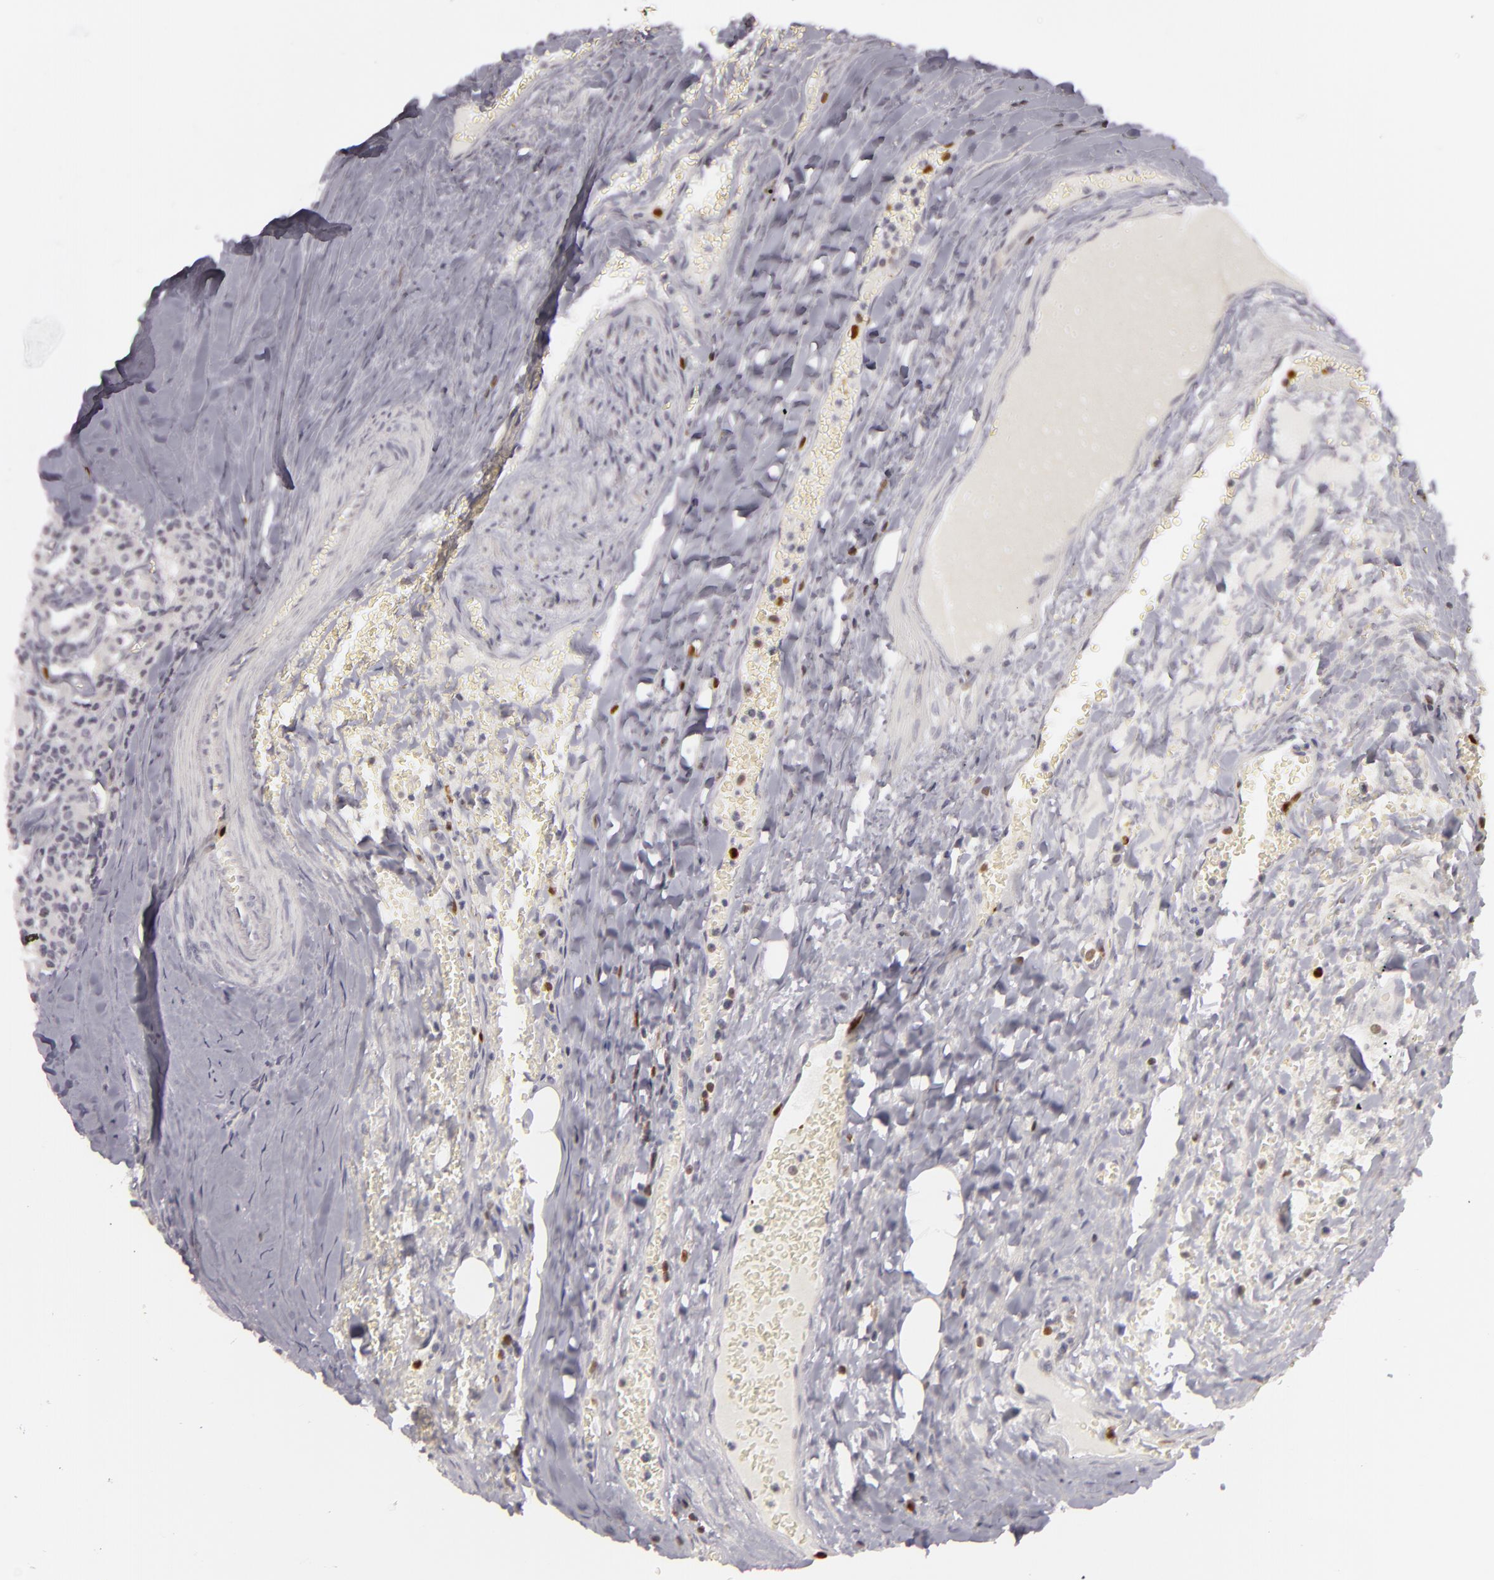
{"staining": {"intensity": "negative", "quantity": "none", "location": "none"}, "tissue": "carcinoid", "cell_type": "Tumor cells", "image_type": "cancer", "snomed": [{"axis": "morphology", "description": "Carcinoid, malignant, NOS"}, {"axis": "topography", "description": "Bronchus"}], "caption": "Immunohistochemistry histopathology image of human carcinoid stained for a protein (brown), which demonstrates no staining in tumor cells.", "gene": "APOBEC3G", "patient": {"sex": "male", "age": 55}}